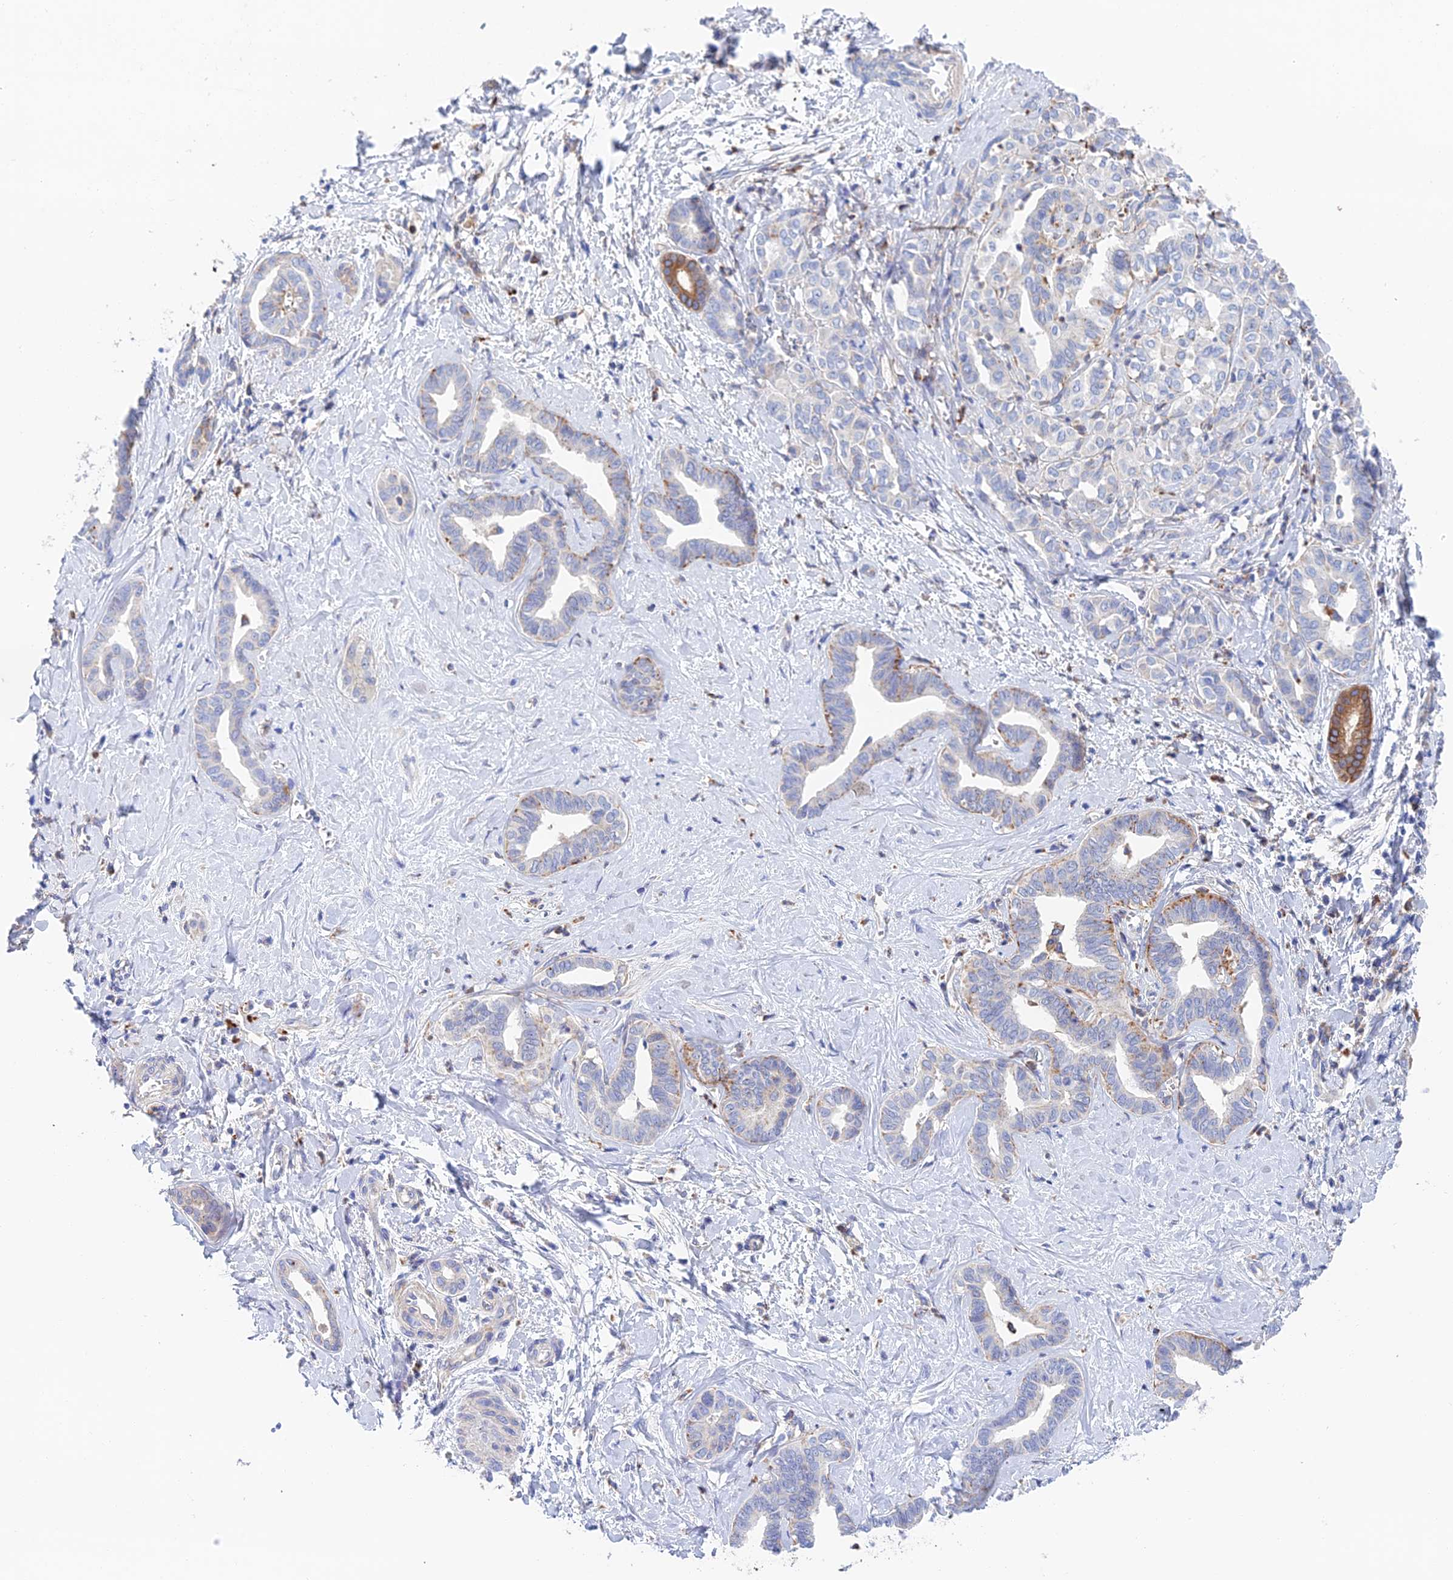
{"staining": {"intensity": "negative", "quantity": "none", "location": "none"}, "tissue": "liver cancer", "cell_type": "Tumor cells", "image_type": "cancer", "snomed": [{"axis": "morphology", "description": "Cholangiocarcinoma"}, {"axis": "topography", "description": "Liver"}], "caption": "Liver cancer was stained to show a protein in brown. There is no significant staining in tumor cells.", "gene": "RPGRIP1L", "patient": {"sex": "female", "age": 77}}